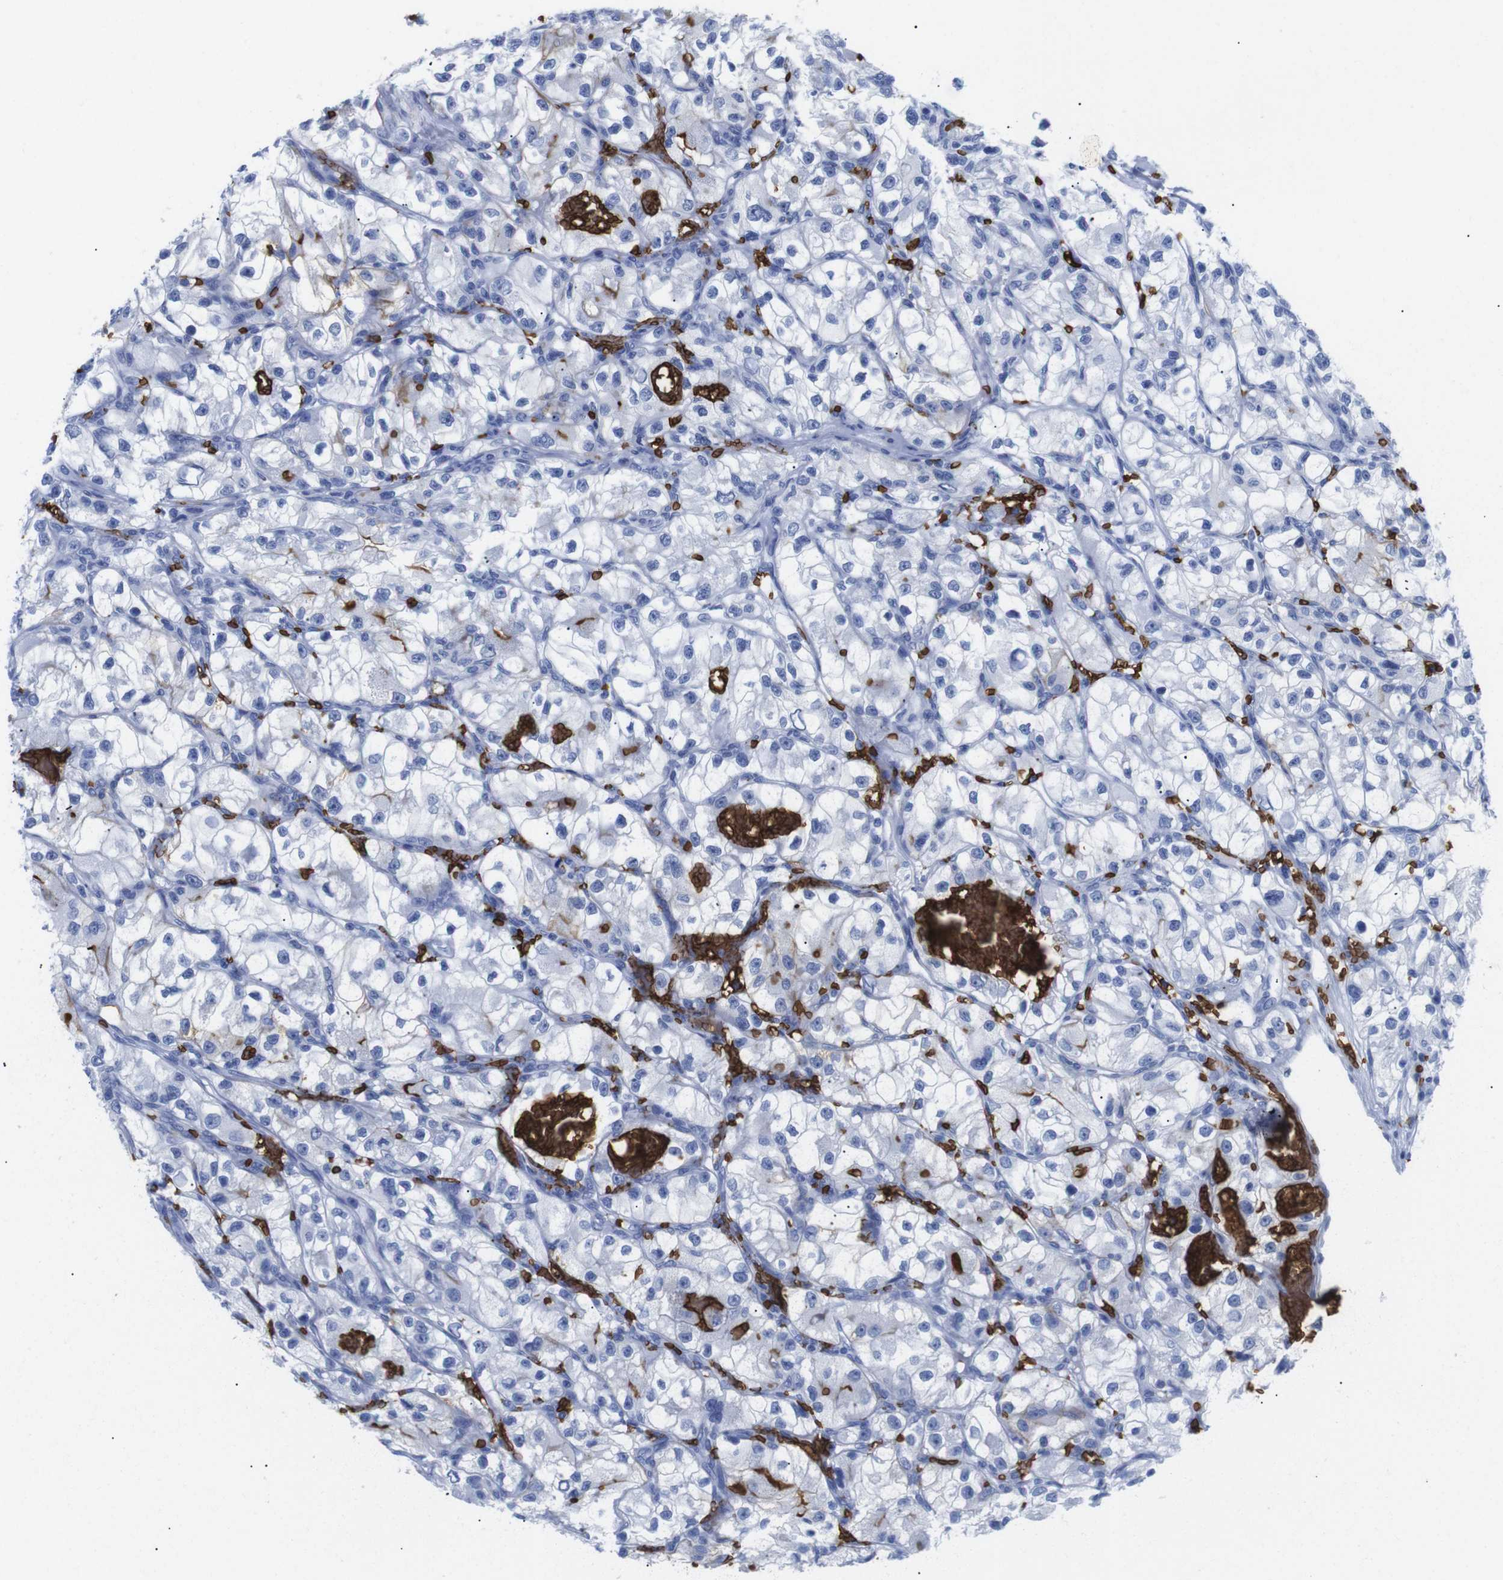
{"staining": {"intensity": "negative", "quantity": "none", "location": "none"}, "tissue": "renal cancer", "cell_type": "Tumor cells", "image_type": "cancer", "snomed": [{"axis": "morphology", "description": "Adenocarcinoma, NOS"}, {"axis": "topography", "description": "Kidney"}], "caption": "Immunohistochemistry histopathology image of human renal cancer (adenocarcinoma) stained for a protein (brown), which reveals no positivity in tumor cells. The staining was performed using DAB to visualize the protein expression in brown, while the nuclei were stained in blue with hematoxylin (Magnification: 20x).", "gene": "S1PR2", "patient": {"sex": "female", "age": 57}}